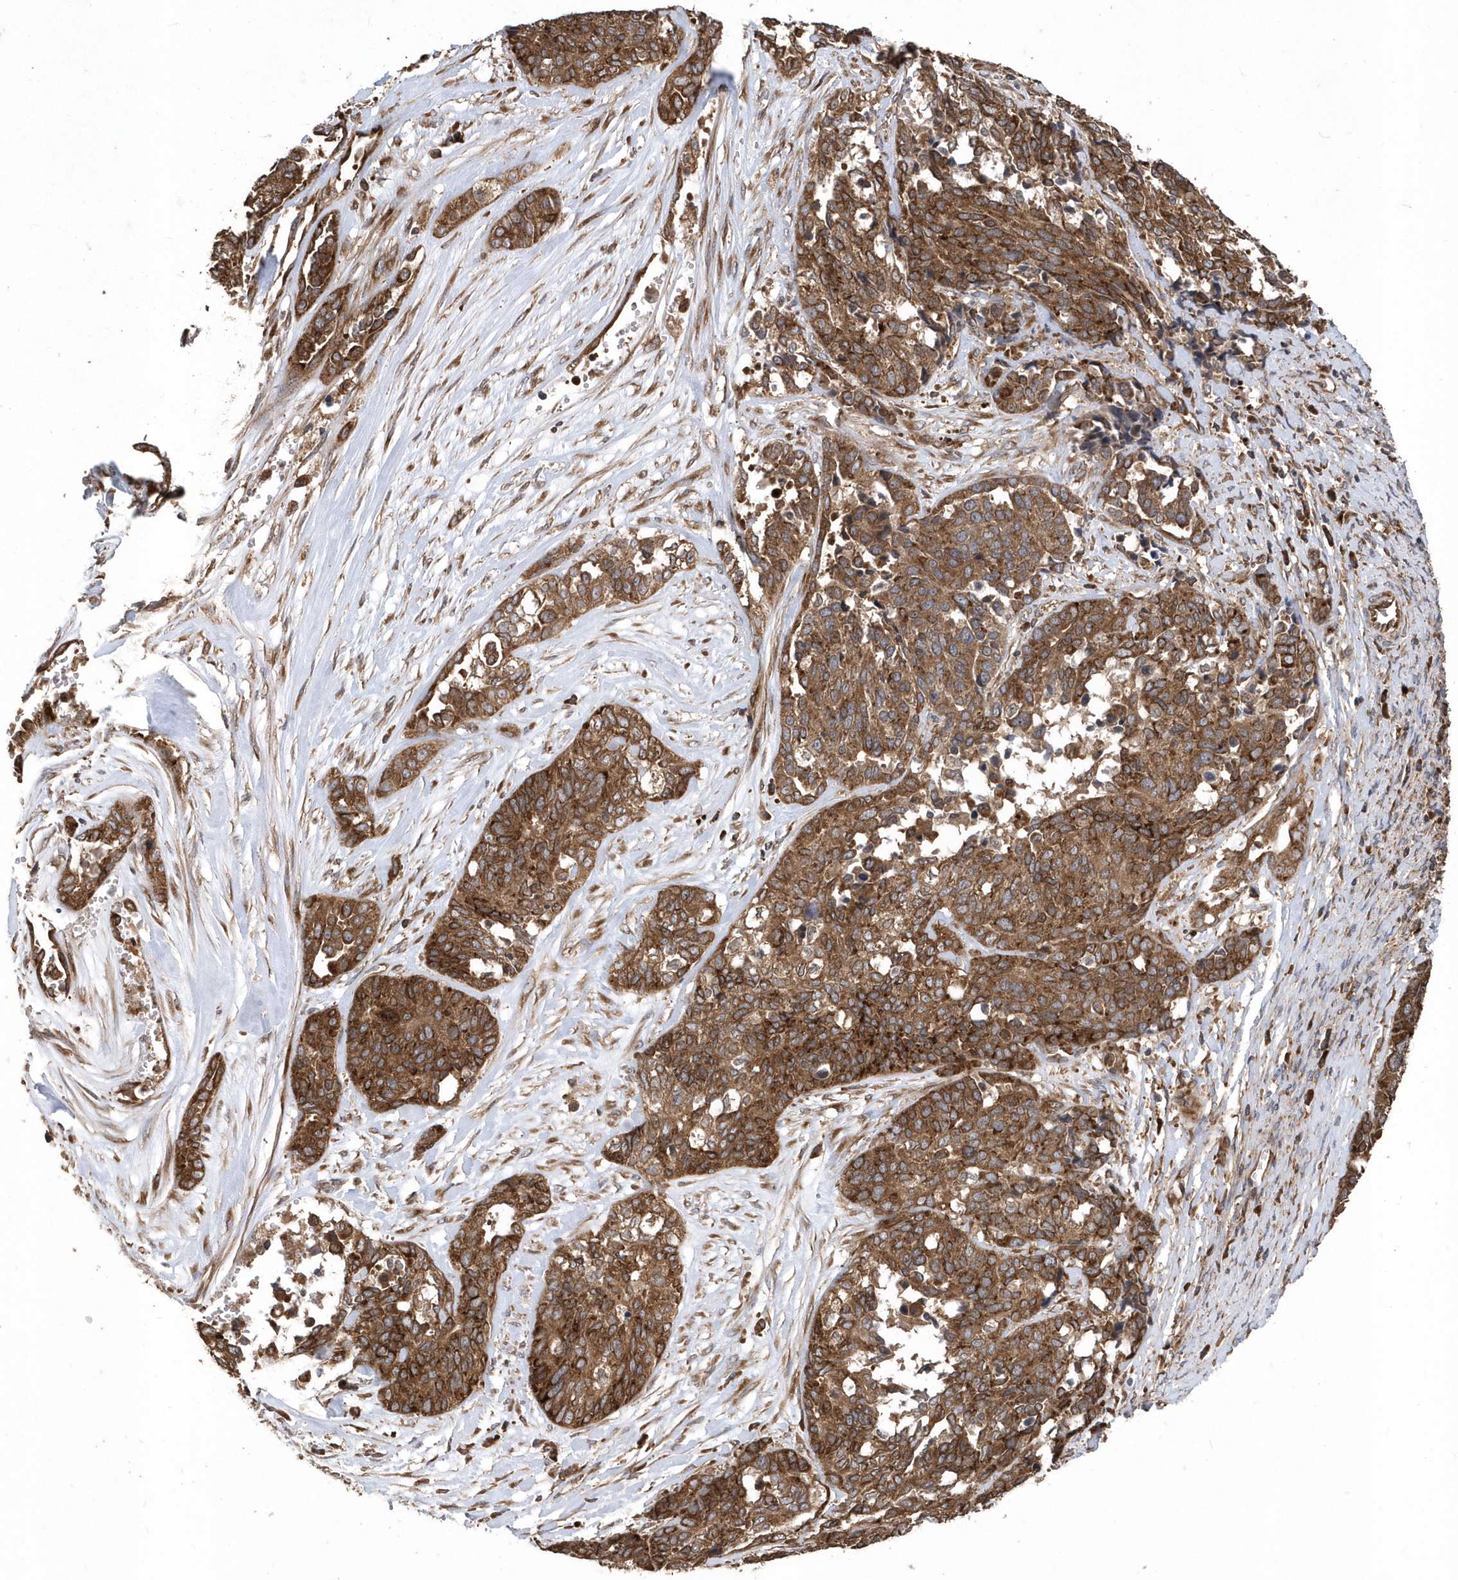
{"staining": {"intensity": "moderate", "quantity": ">75%", "location": "cytoplasmic/membranous"}, "tissue": "ovarian cancer", "cell_type": "Tumor cells", "image_type": "cancer", "snomed": [{"axis": "morphology", "description": "Cystadenocarcinoma, serous, NOS"}, {"axis": "topography", "description": "Ovary"}], "caption": "Human ovarian serous cystadenocarcinoma stained with a protein marker reveals moderate staining in tumor cells.", "gene": "WASHC5", "patient": {"sex": "female", "age": 44}}